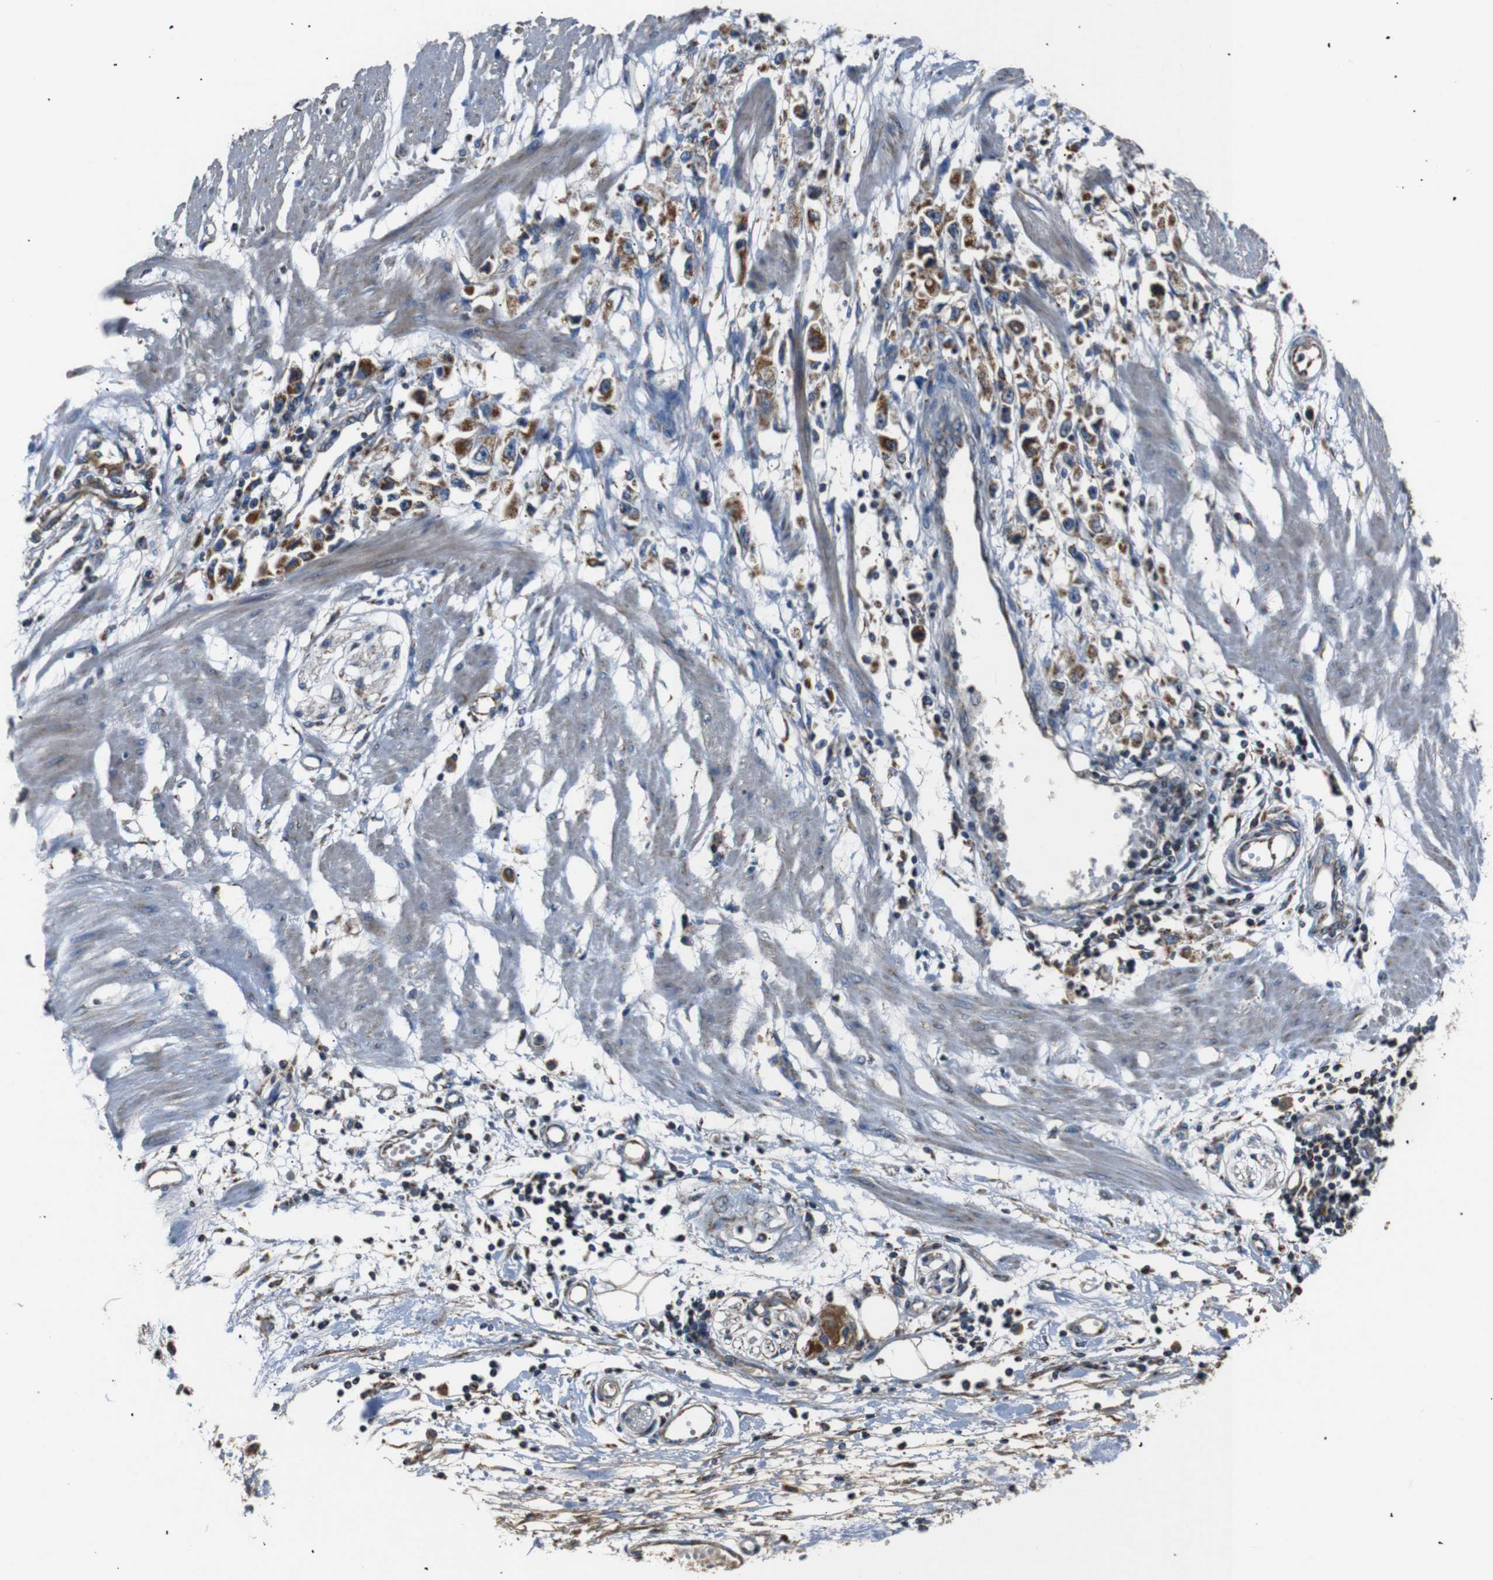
{"staining": {"intensity": "moderate", "quantity": ">75%", "location": "cytoplasmic/membranous"}, "tissue": "stomach cancer", "cell_type": "Tumor cells", "image_type": "cancer", "snomed": [{"axis": "morphology", "description": "Adenocarcinoma, NOS"}, {"axis": "topography", "description": "Stomach"}], "caption": "Stomach cancer stained with DAB immunohistochemistry (IHC) displays medium levels of moderate cytoplasmic/membranous expression in about >75% of tumor cells.", "gene": "NETO2", "patient": {"sex": "female", "age": 59}}